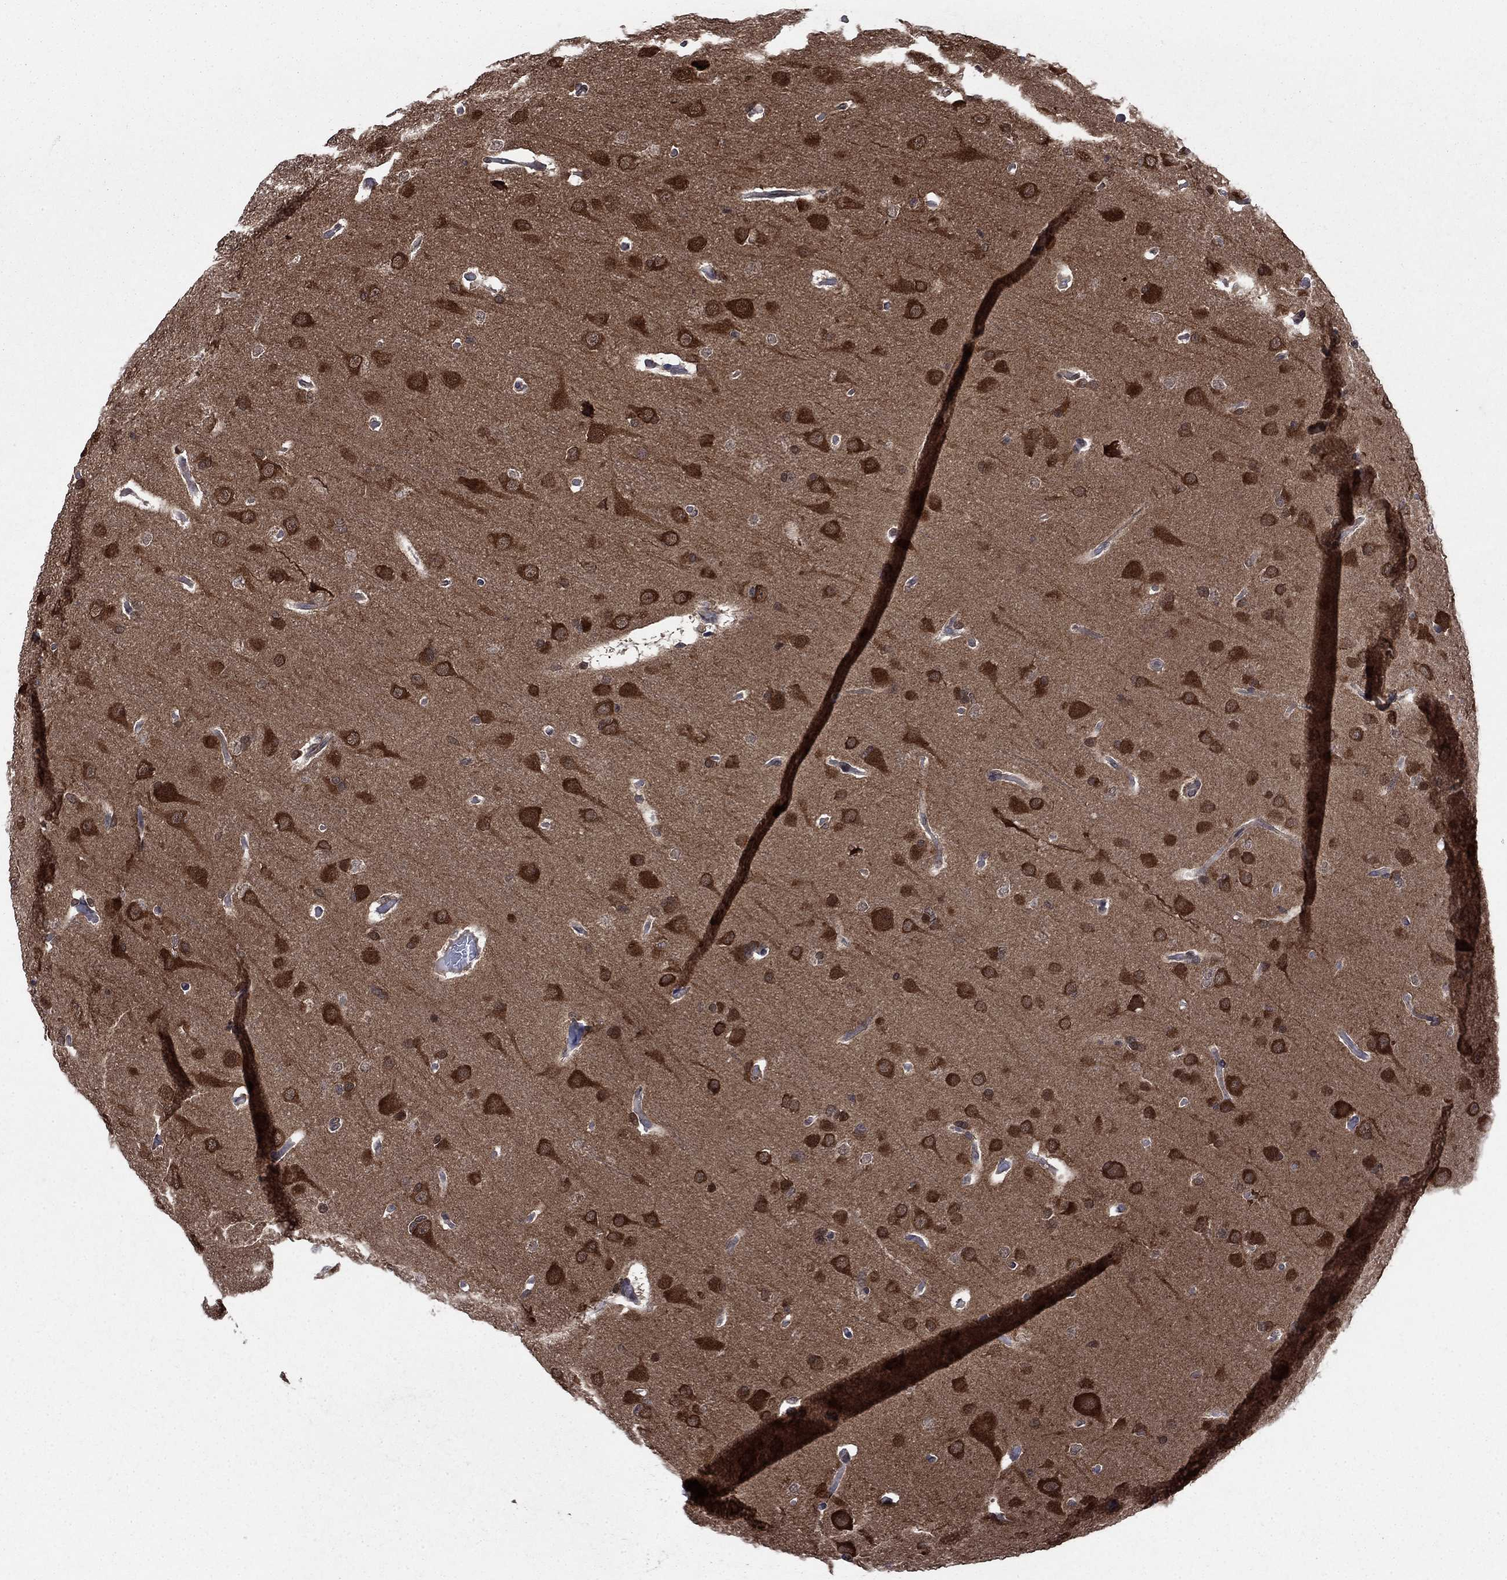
{"staining": {"intensity": "strong", "quantity": ">75%", "location": "cytoplasmic/membranous"}, "tissue": "glioma", "cell_type": "Tumor cells", "image_type": "cancer", "snomed": [{"axis": "morphology", "description": "Glioma, malignant, Low grade"}, {"axis": "topography", "description": "Brain"}], "caption": "DAB immunohistochemical staining of human glioma displays strong cytoplasmic/membranous protein expression in approximately >75% of tumor cells.", "gene": "CACYBP", "patient": {"sex": "male", "age": 41}}